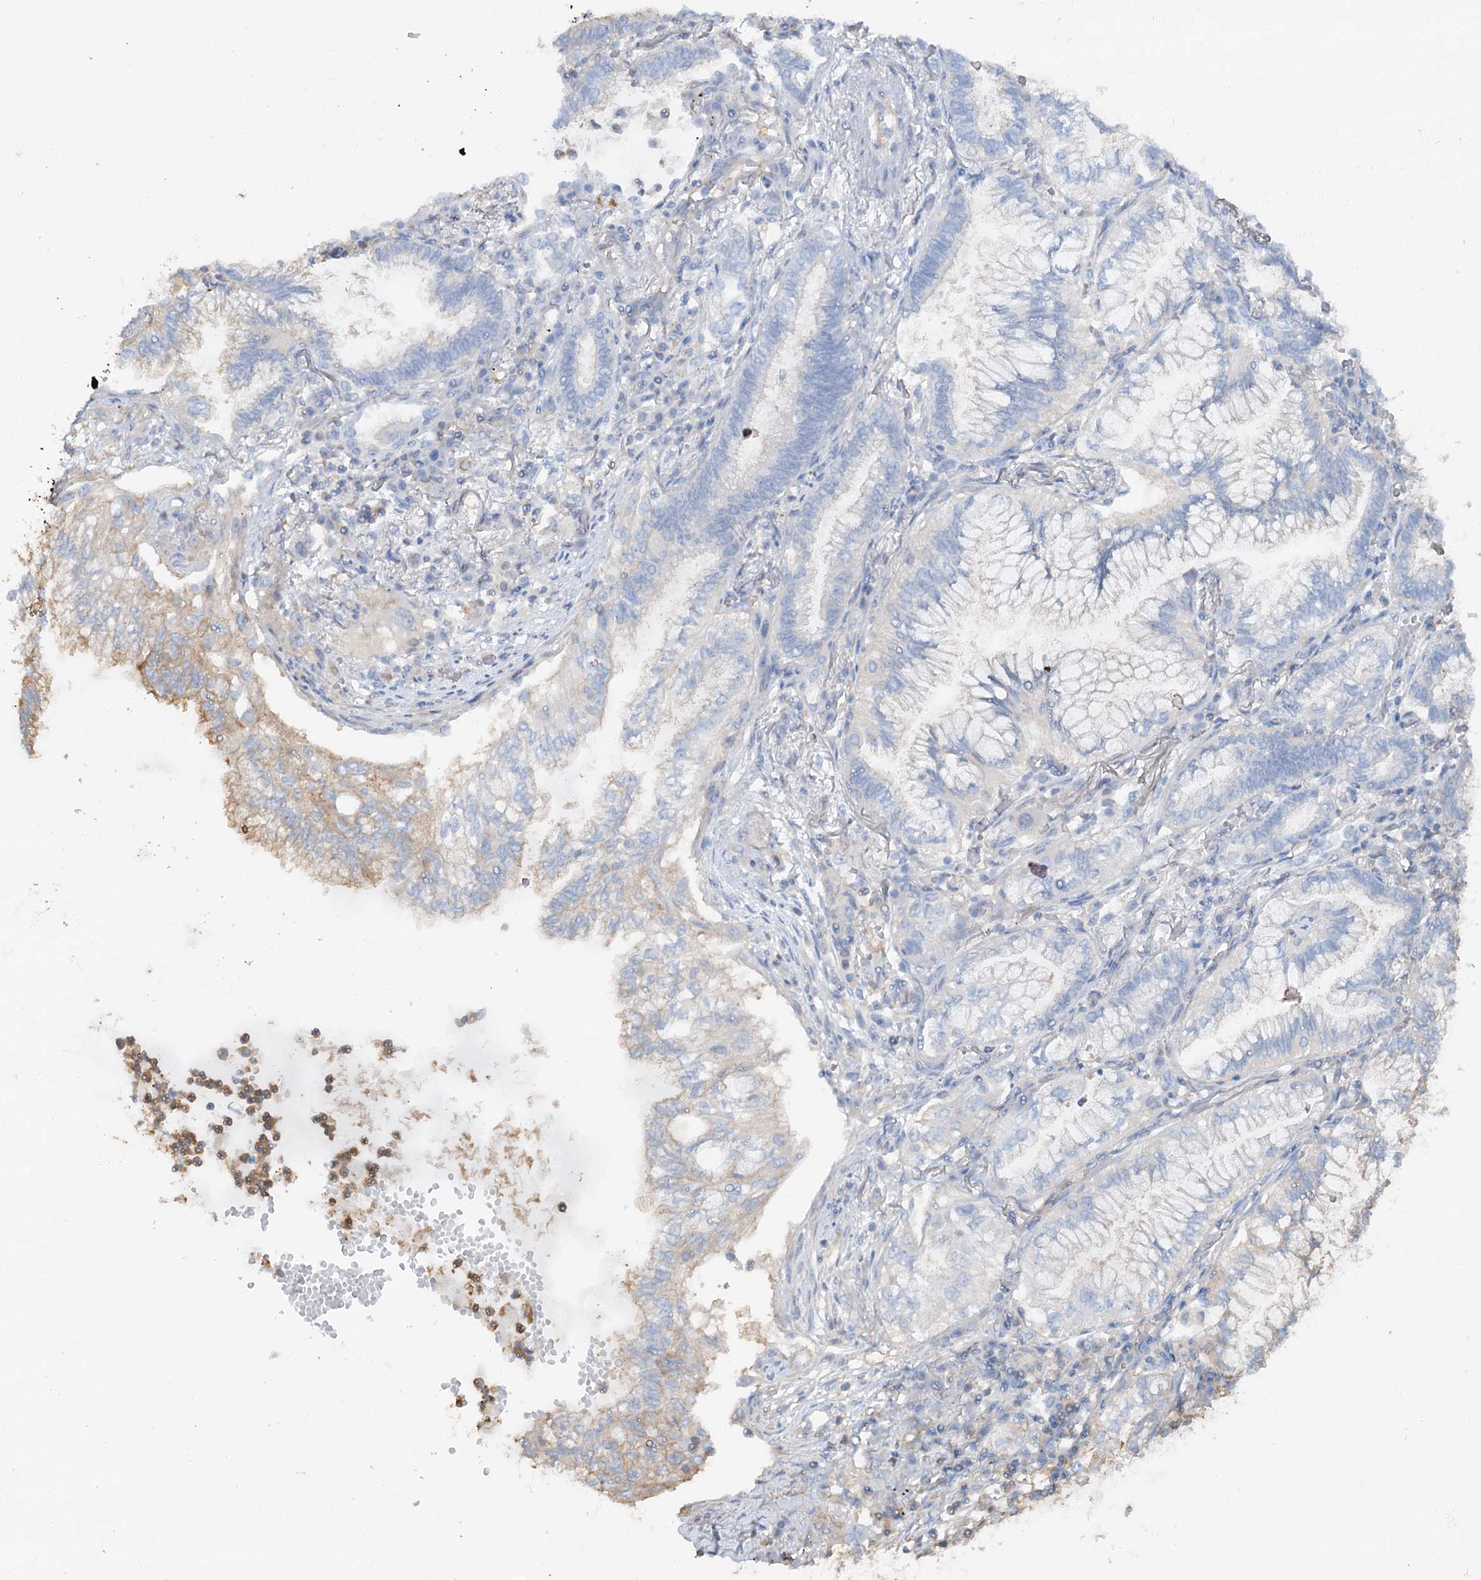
{"staining": {"intensity": "moderate", "quantity": "<25%", "location": "cytoplasmic/membranous"}, "tissue": "lung cancer", "cell_type": "Tumor cells", "image_type": "cancer", "snomed": [{"axis": "morphology", "description": "Adenocarcinoma, NOS"}, {"axis": "topography", "description": "Lung"}], "caption": "An IHC image of neoplastic tissue is shown. Protein staining in brown labels moderate cytoplasmic/membranous positivity in adenocarcinoma (lung) within tumor cells.", "gene": "WDR36", "patient": {"sex": "female", "age": 70}}